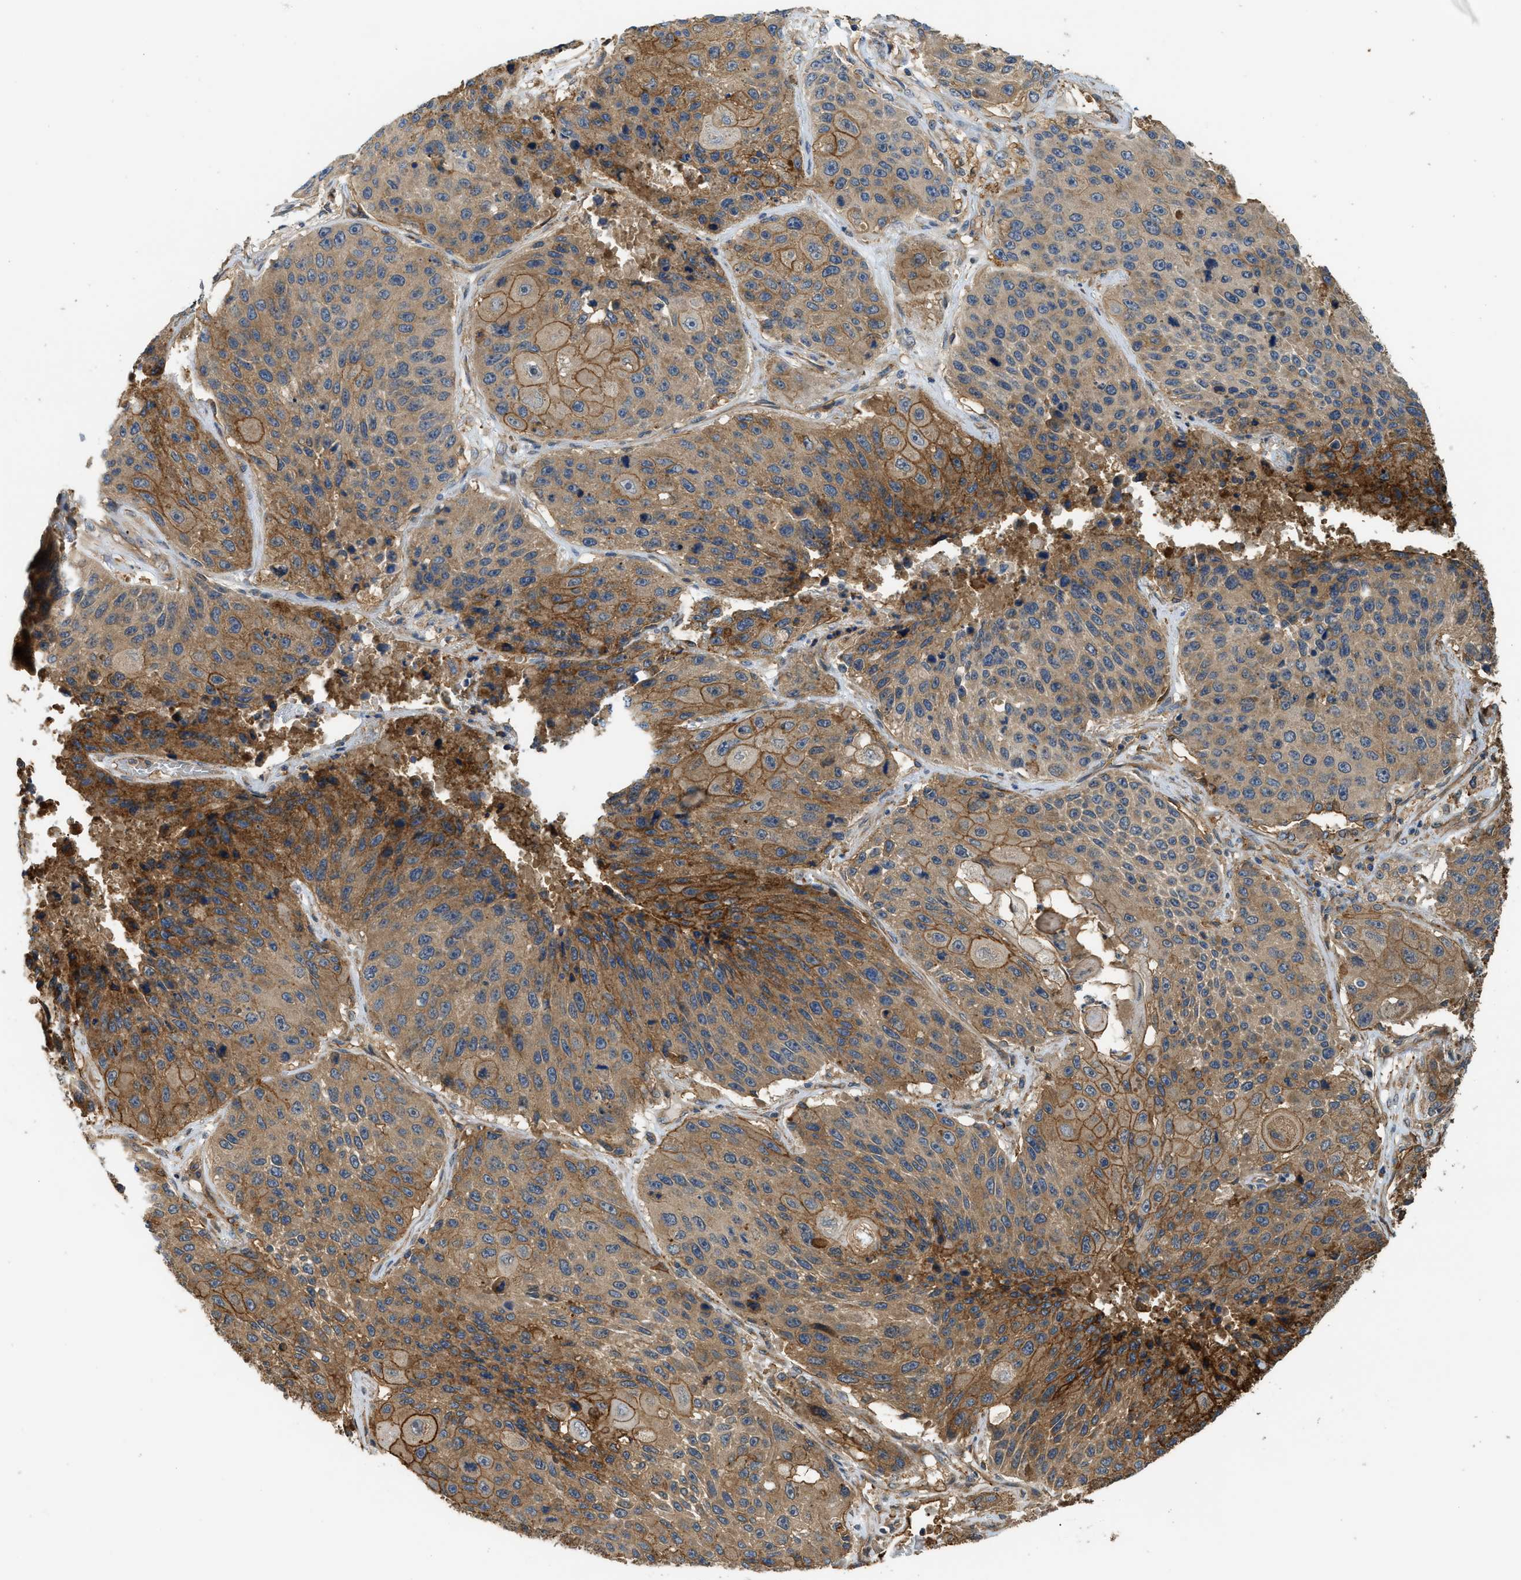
{"staining": {"intensity": "strong", "quantity": ">75%", "location": "cytoplasmic/membranous"}, "tissue": "lung cancer", "cell_type": "Tumor cells", "image_type": "cancer", "snomed": [{"axis": "morphology", "description": "Squamous cell carcinoma, NOS"}, {"axis": "topography", "description": "Lung"}], "caption": "Lung cancer stained for a protein displays strong cytoplasmic/membranous positivity in tumor cells. (DAB (3,3'-diaminobenzidine) IHC, brown staining for protein, blue staining for nuclei).", "gene": "DDHD2", "patient": {"sex": "male", "age": 61}}